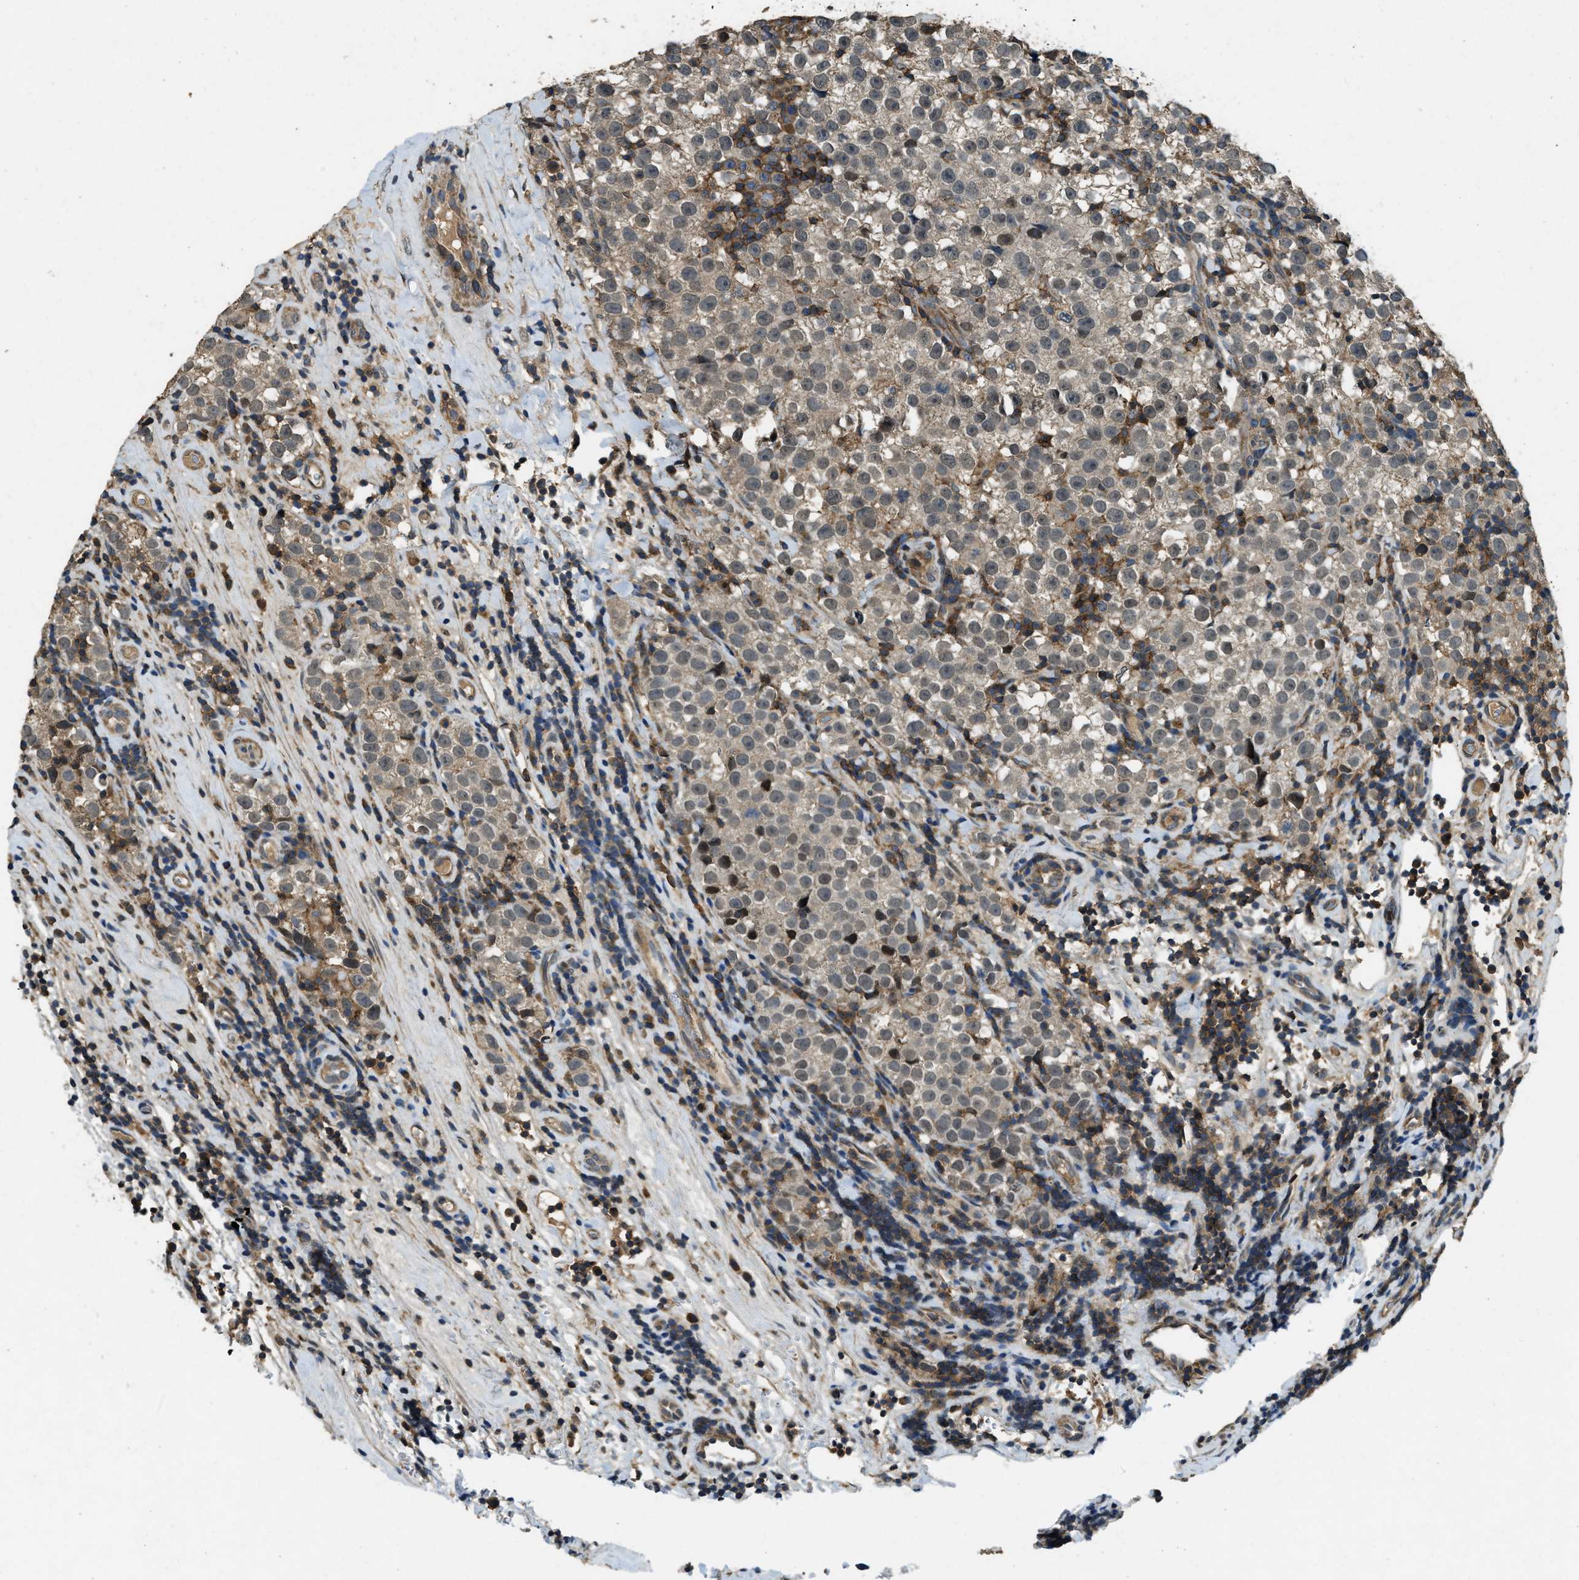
{"staining": {"intensity": "weak", "quantity": ">75%", "location": "cytoplasmic/membranous"}, "tissue": "testis cancer", "cell_type": "Tumor cells", "image_type": "cancer", "snomed": [{"axis": "morphology", "description": "Normal tissue, NOS"}, {"axis": "morphology", "description": "Seminoma, NOS"}, {"axis": "topography", "description": "Testis"}], "caption": "High-magnification brightfield microscopy of seminoma (testis) stained with DAB (brown) and counterstained with hematoxylin (blue). tumor cells exhibit weak cytoplasmic/membranous expression is appreciated in about>75% of cells.", "gene": "ATP8B1", "patient": {"sex": "male", "age": 43}}